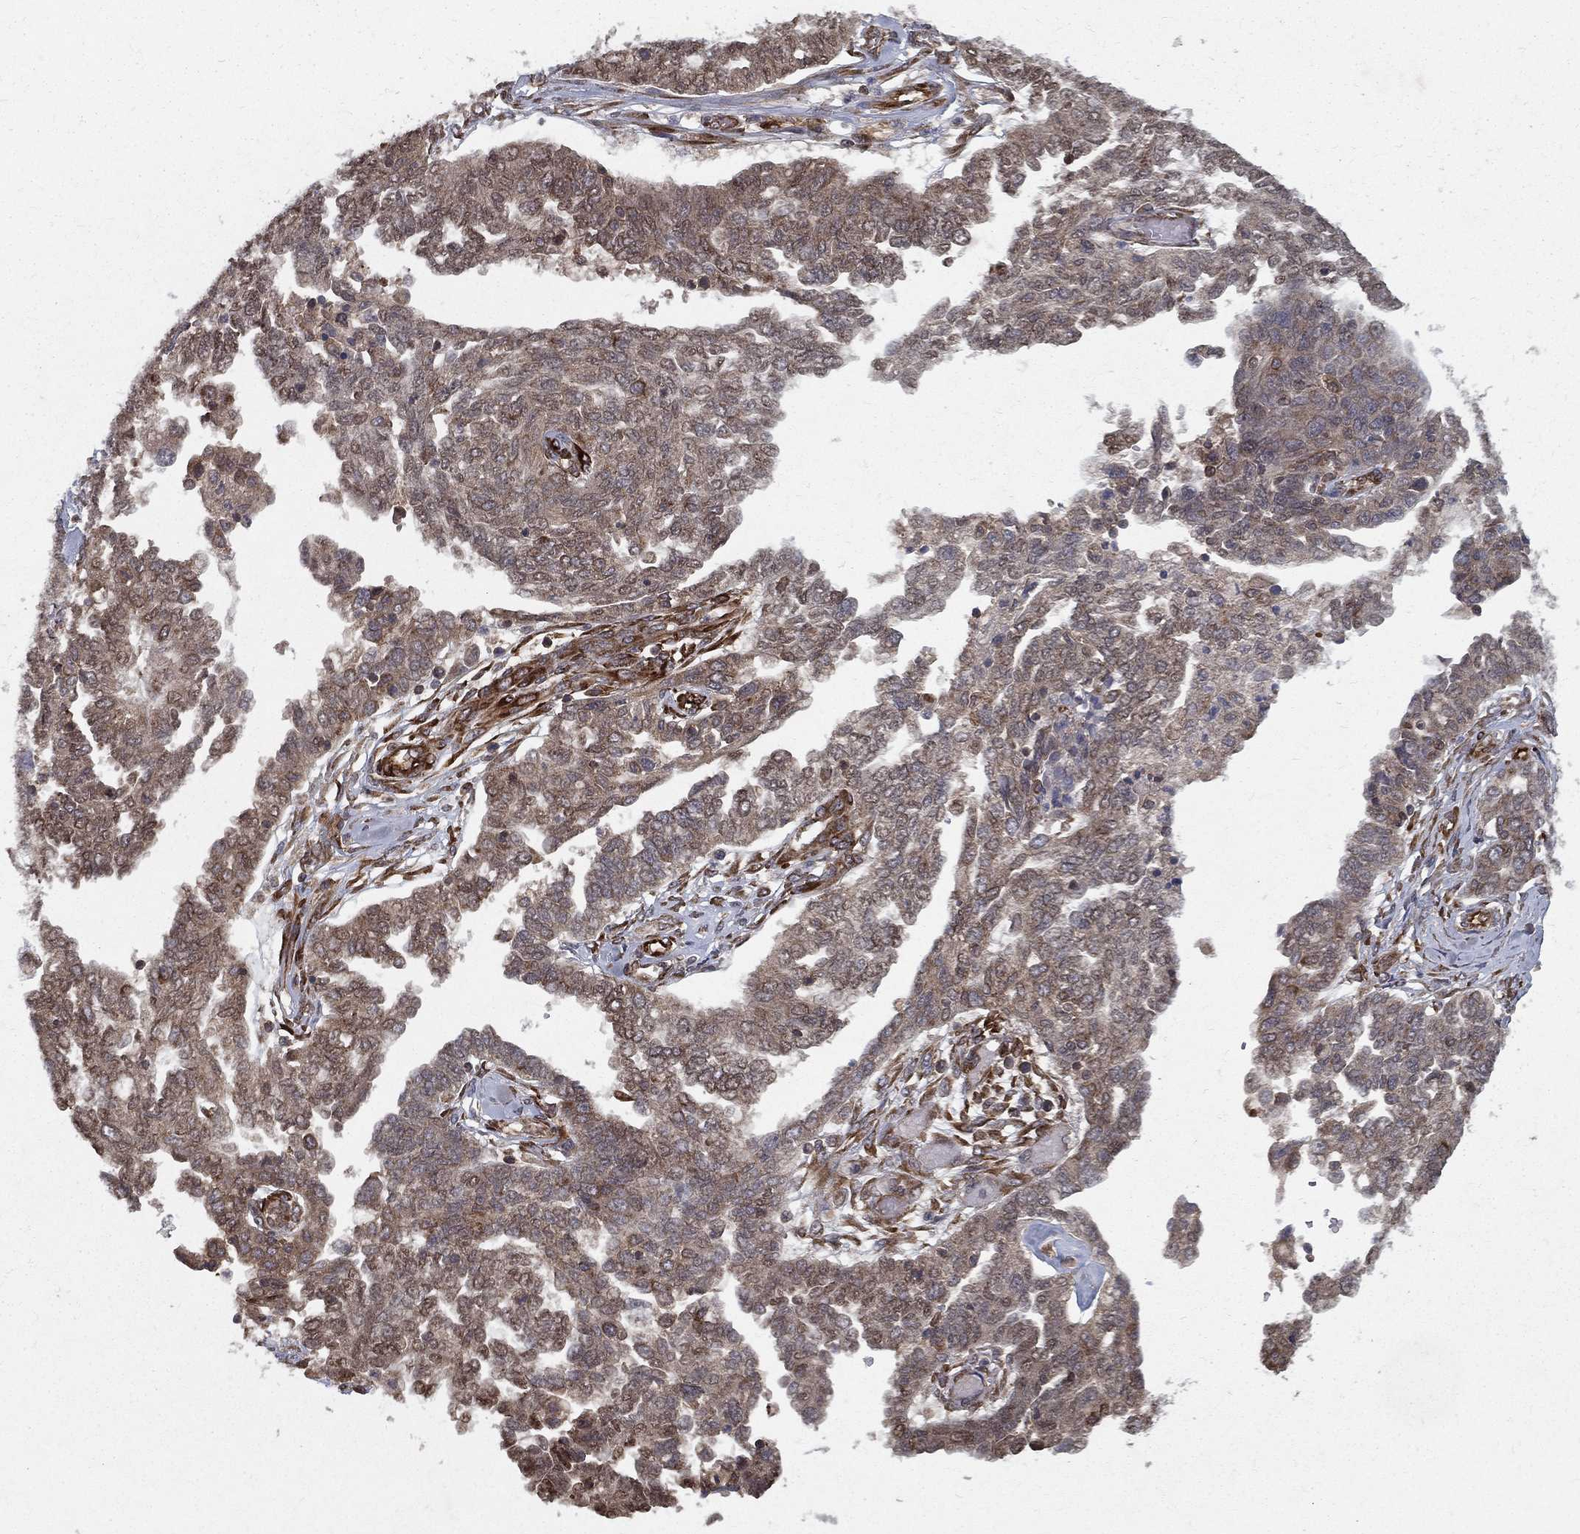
{"staining": {"intensity": "weak", "quantity": "<25%", "location": "cytoplasmic/membranous"}, "tissue": "ovarian cancer", "cell_type": "Tumor cells", "image_type": "cancer", "snomed": [{"axis": "morphology", "description": "Cystadenocarcinoma, serous, NOS"}, {"axis": "topography", "description": "Ovary"}], "caption": "Immunohistochemistry of ovarian cancer shows no positivity in tumor cells.", "gene": "CERS2", "patient": {"sex": "female", "age": 67}}